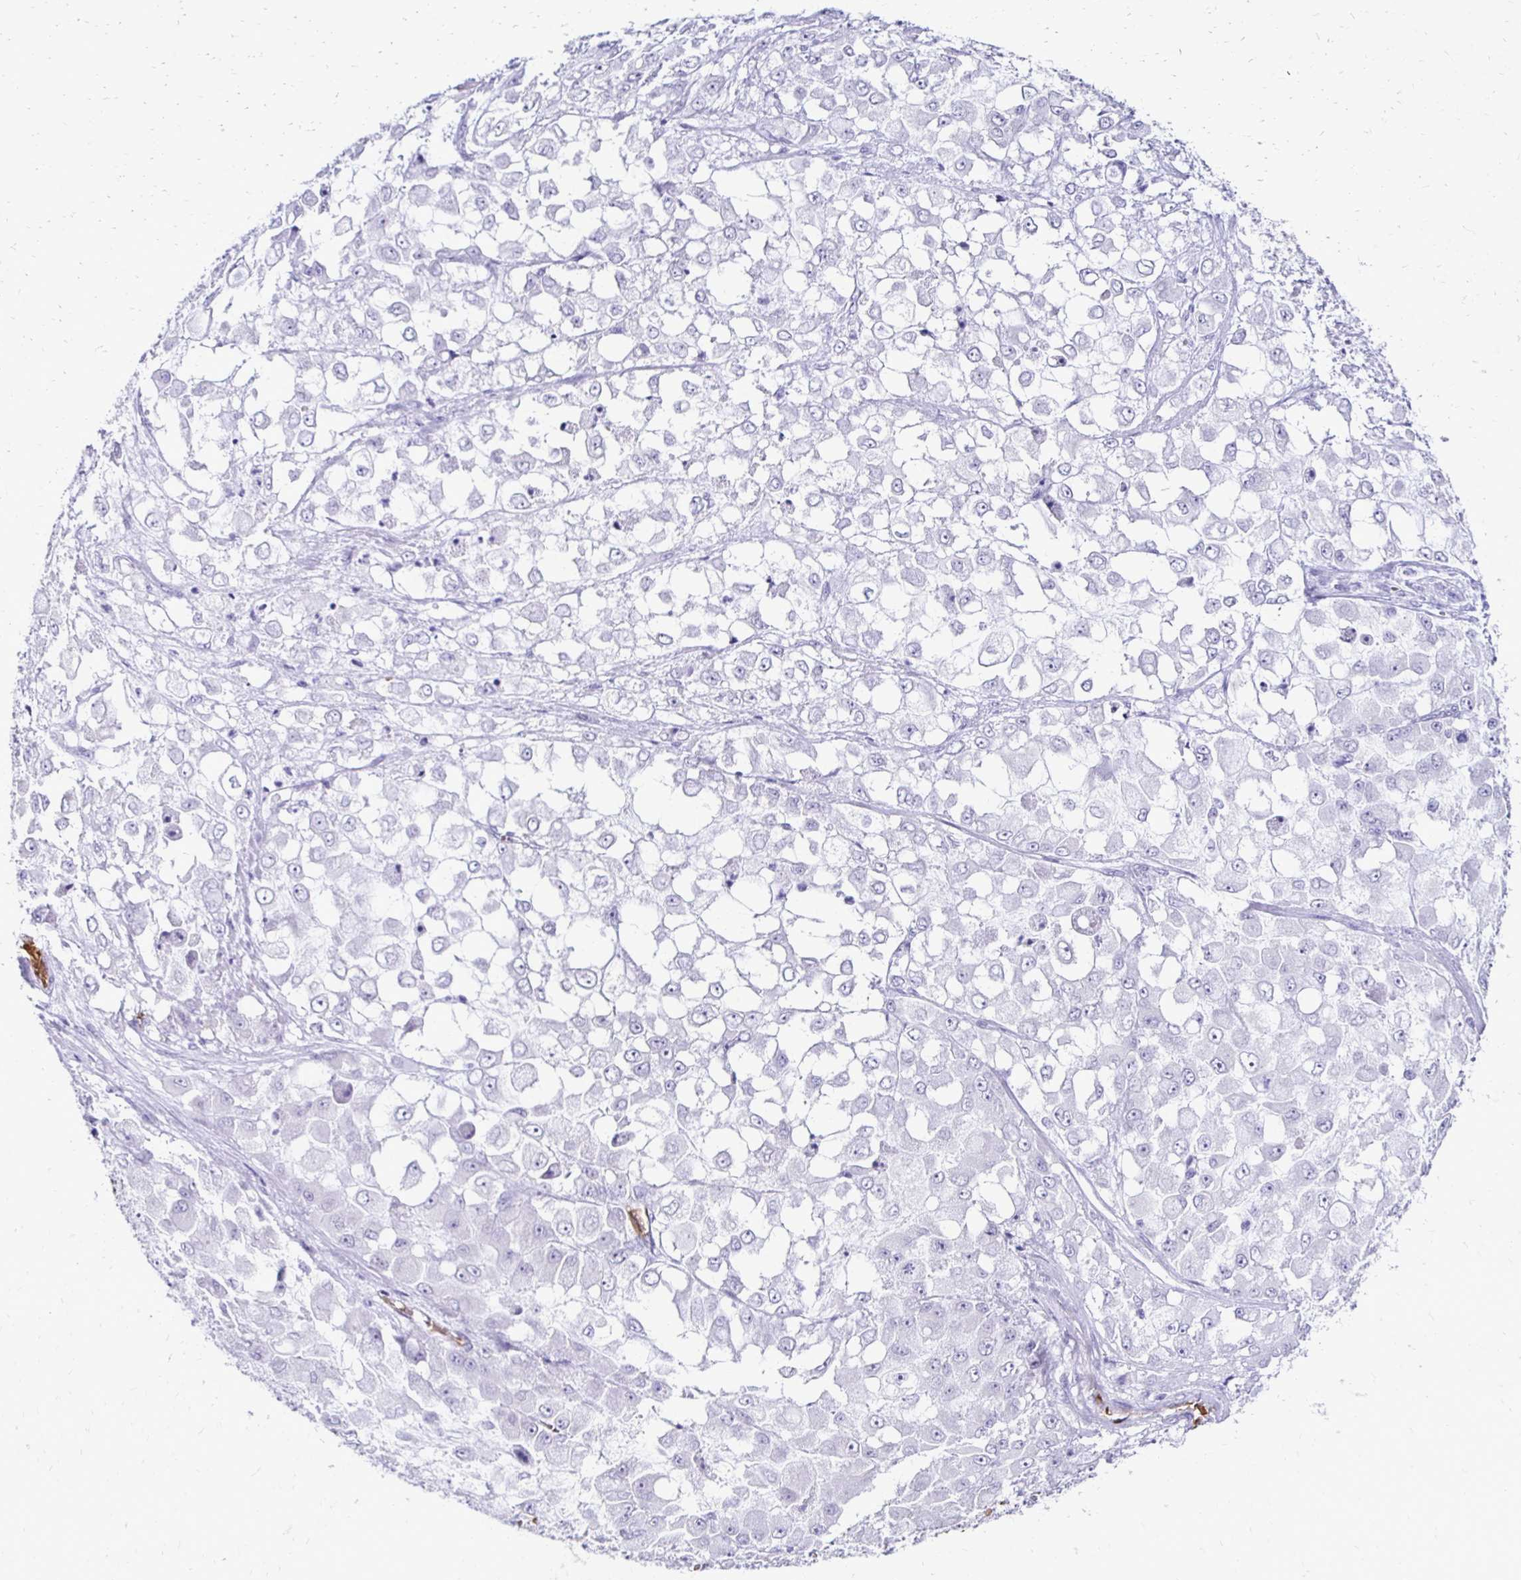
{"staining": {"intensity": "negative", "quantity": "none", "location": "none"}, "tissue": "stomach cancer", "cell_type": "Tumor cells", "image_type": "cancer", "snomed": [{"axis": "morphology", "description": "Adenocarcinoma, NOS"}, {"axis": "topography", "description": "Stomach"}], "caption": "The immunohistochemistry photomicrograph has no significant staining in tumor cells of stomach cancer tissue.", "gene": "RHBDL3", "patient": {"sex": "female", "age": 76}}